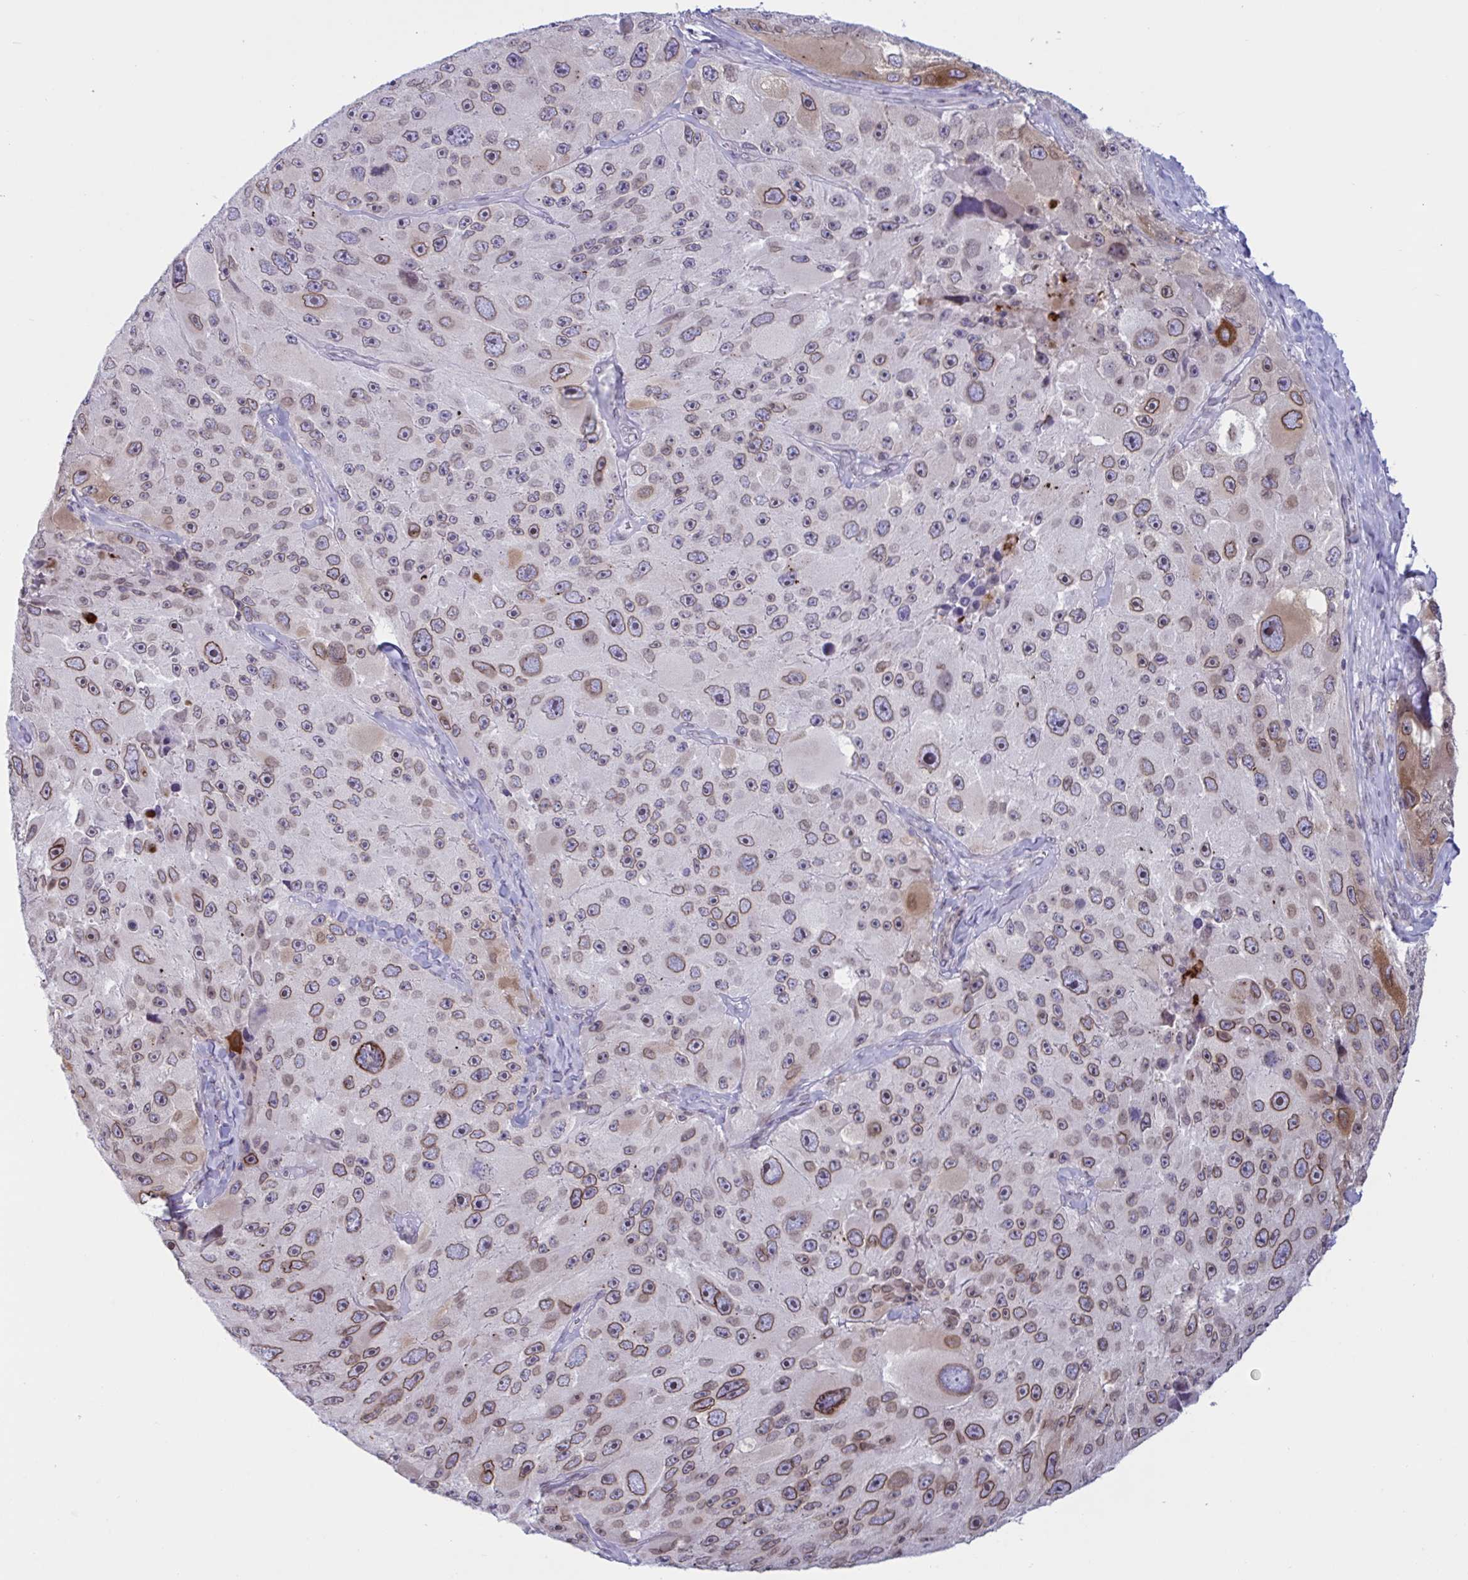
{"staining": {"intensity": "moderate", "quantity": "25%-75%", "location": "cytoplasmic/membranous,nuclear"}, "tissue": "melanoma", "cell_type": "Tumor cells", "image_type": "cancer", "snomed": [{"axis": "morphology", "description": "Malignant melanoma, Metastatic site"}, {"axis": "topography", "description": "Lymph node"}], "caption": "Malignant melanoma (metastatic site) stained with a brown dye exhibits moderate cytoplasmic/membranous and nuclear positive expression in about 25%-75% of tumor cells.", "gene": "DOCK11", "patient": {"sex": "male", "age": 62}}